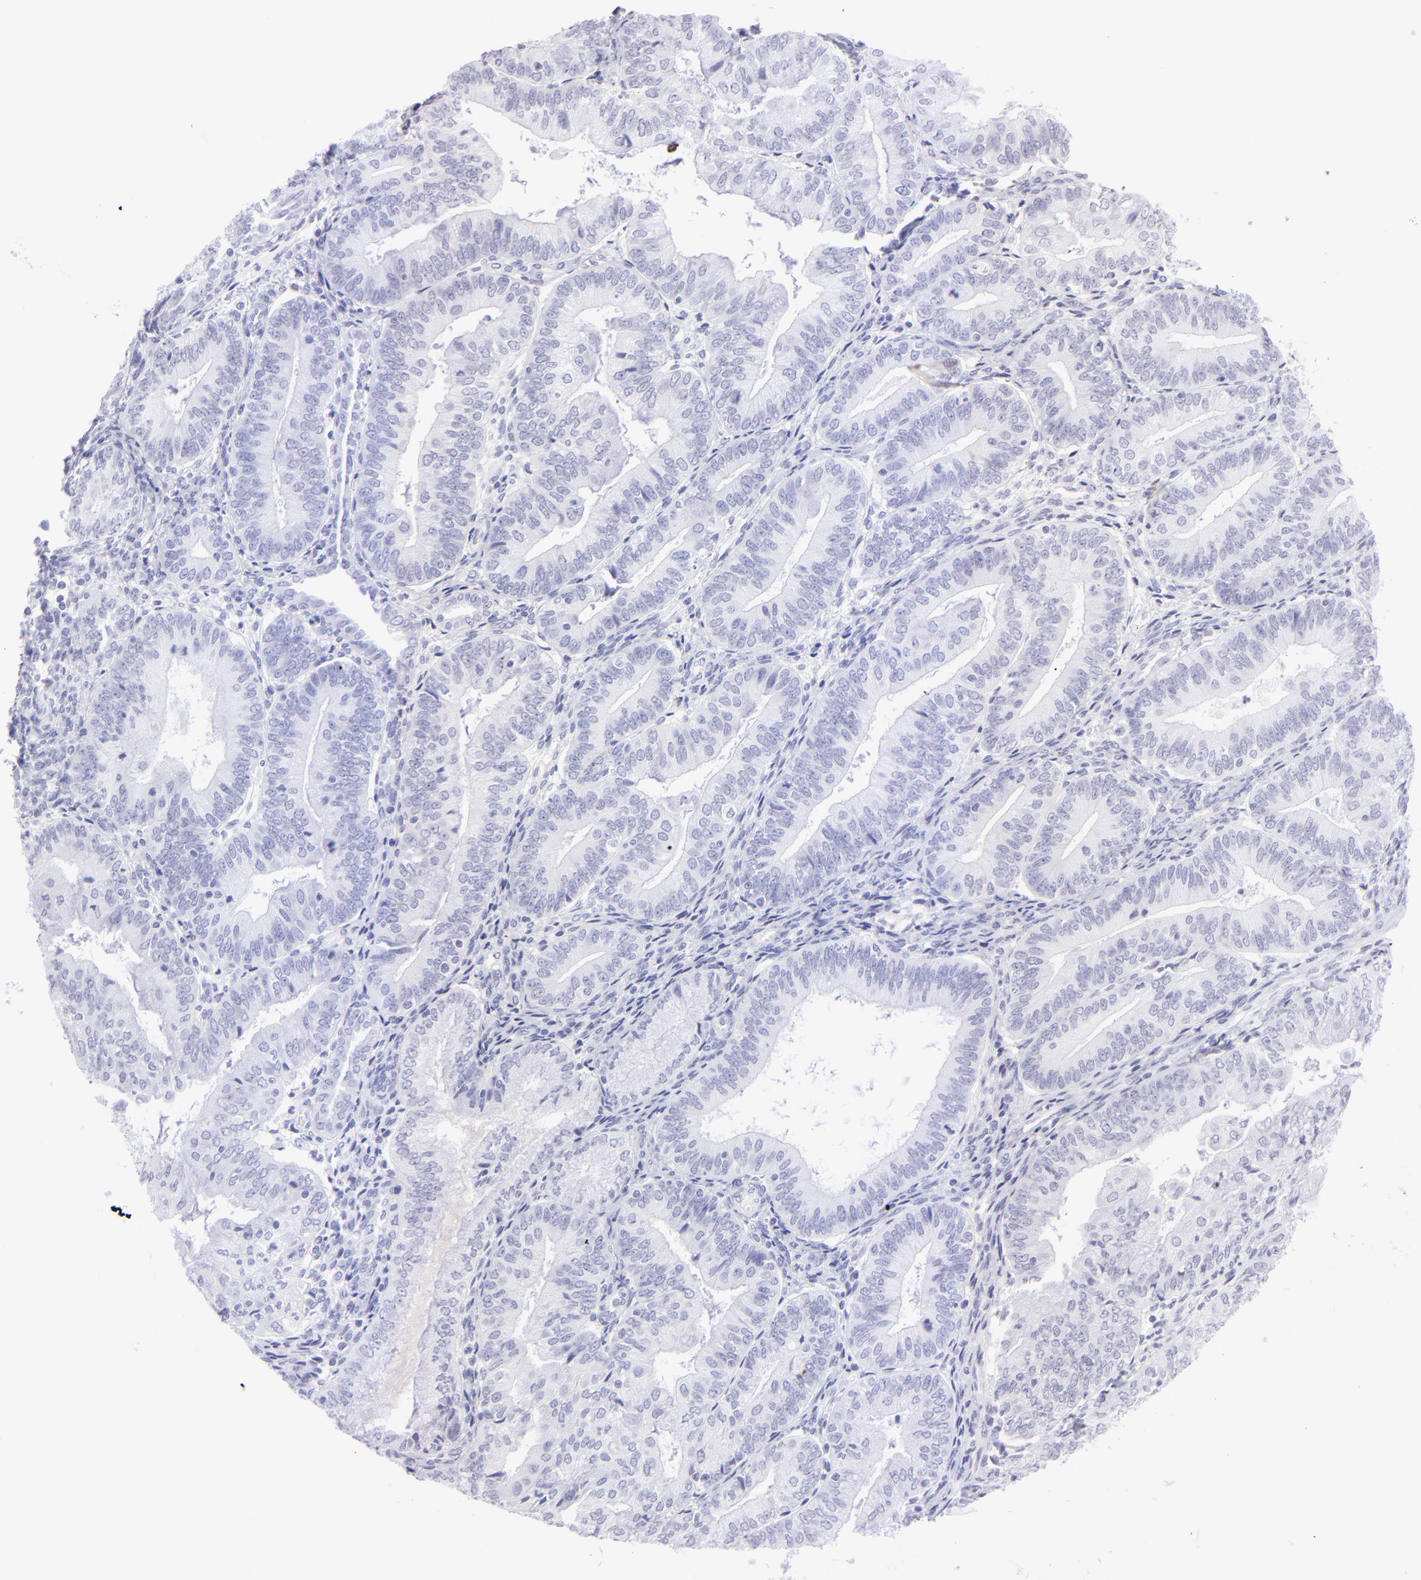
{"staining": {"intensity": "negative", "quantity": "none", "location": "none"}, "tissue": "endometrial cancer", "cell_type": "Tumor cells", "image_type": "cancer", "snomed": [{"axis": "morphology", "description": "Adenocarcinoma, NOS"}, {"axis": "topography", "description": "Endometrium"}], "caption": "A histopathology image of adenocarcinoma (endometrial) stained for a protein demonstrates no brown staining in tumor cells. Brightfield microscopy of immunohistochemistry (IHC) stained with DAB (brown) and hematoxylin (blue), captured at high magnification.", "gene": "SLC1A2", "patient": {"sex": "female", "age": 55}}